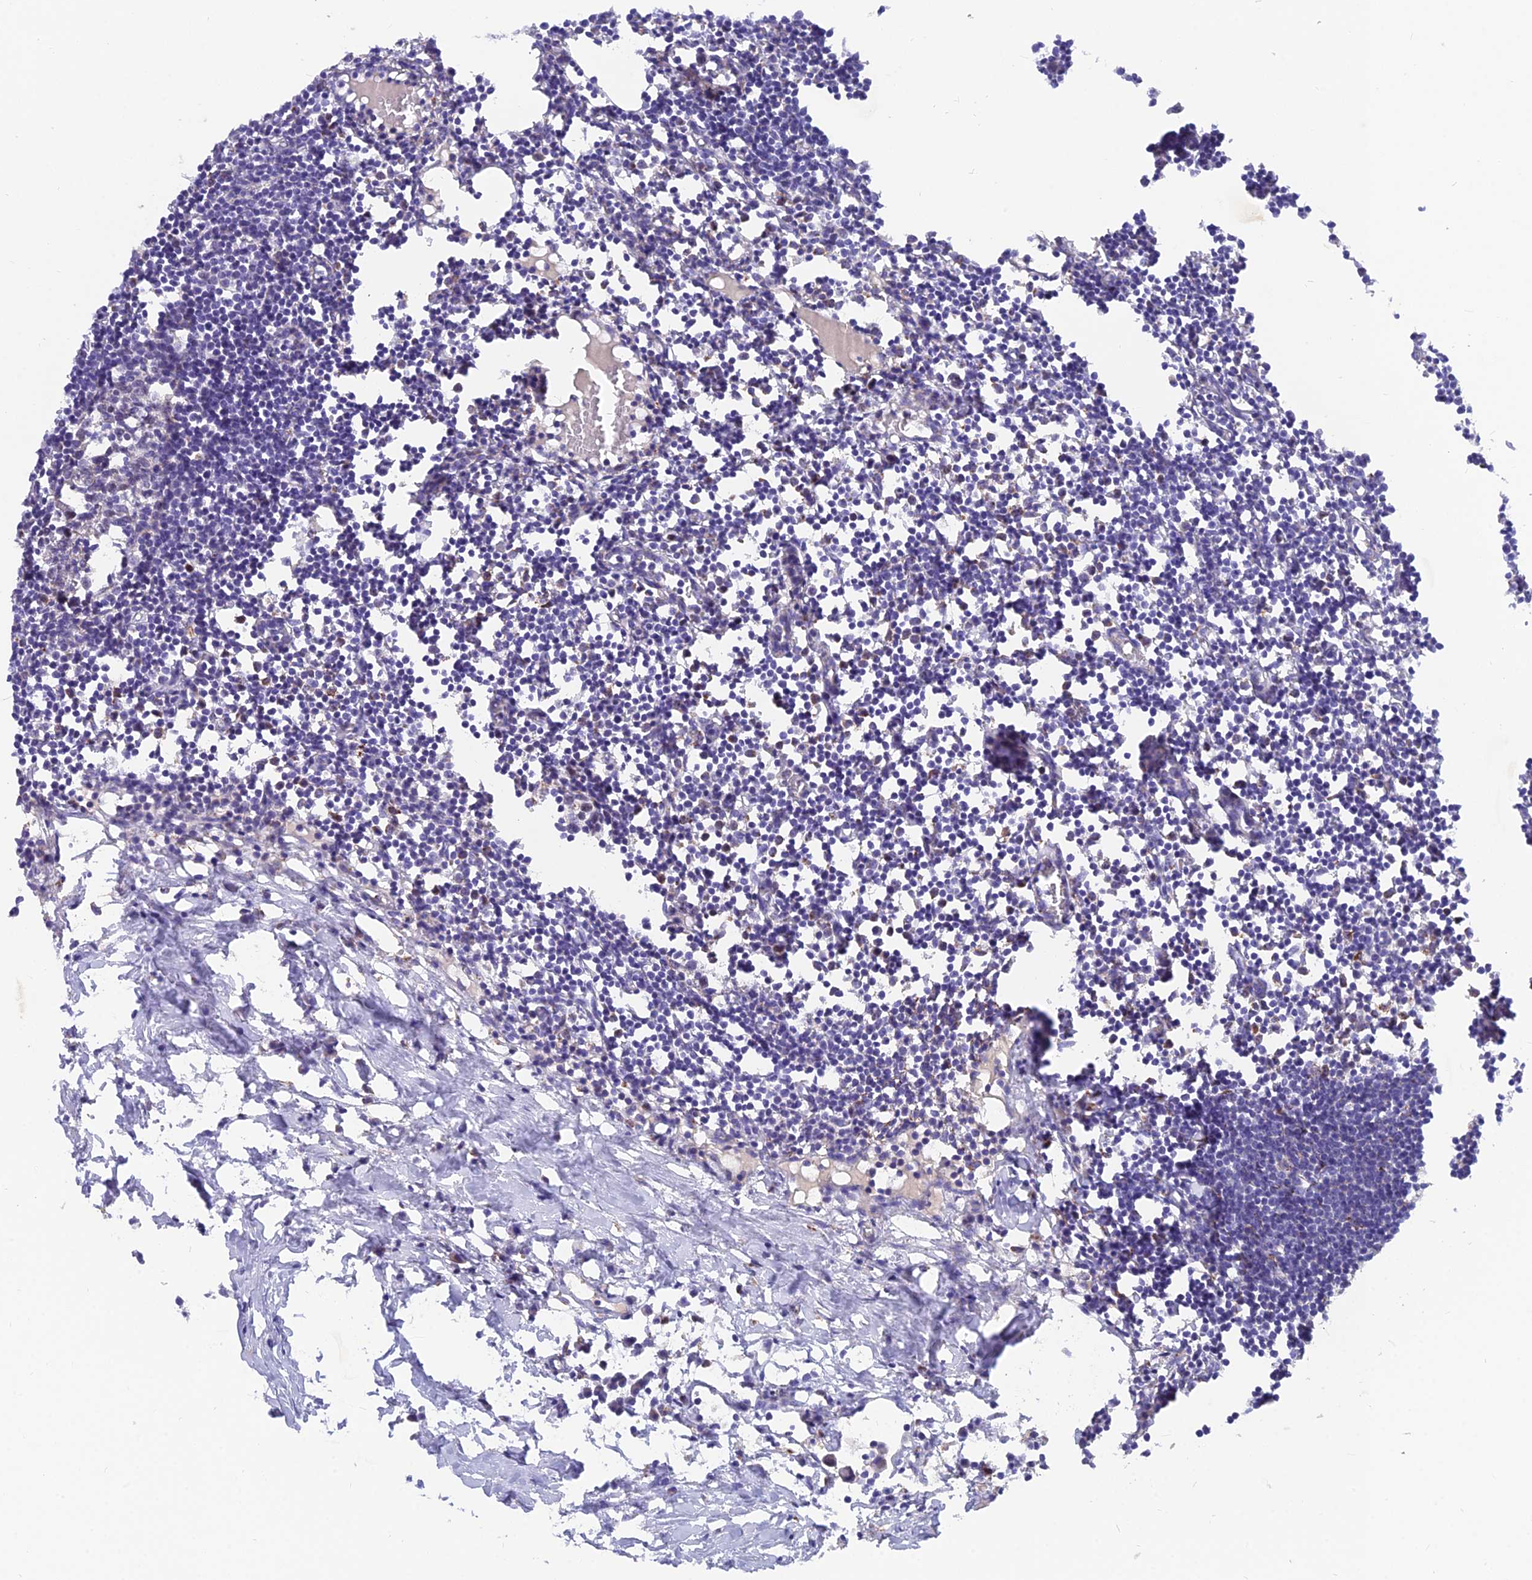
{"staining": {"intensity": "negative", "quantity": "none", "location": "none"}, "tissue": "lymph node", "cell_type": "Germinal center cells", "image_type": "normal", "snomed": [{"axis": "morphology", "description": "Normal tissue, NOS"}, {"axis": "morphology", "description": "Malignant melanoma, Metastatic site"}, {"axis": "topography", "description": "Lymph node"}], "caption": "Immunohistochemistry (IHC) of unremarkable lymph node exhibits no positivity in germinal center cells. The staining is performed using DAB brown chromogen with nuclei counter-stained in using hematoxylin.", "gene": "TIGD6", "patient": {"sex": "male", "age": 41}}